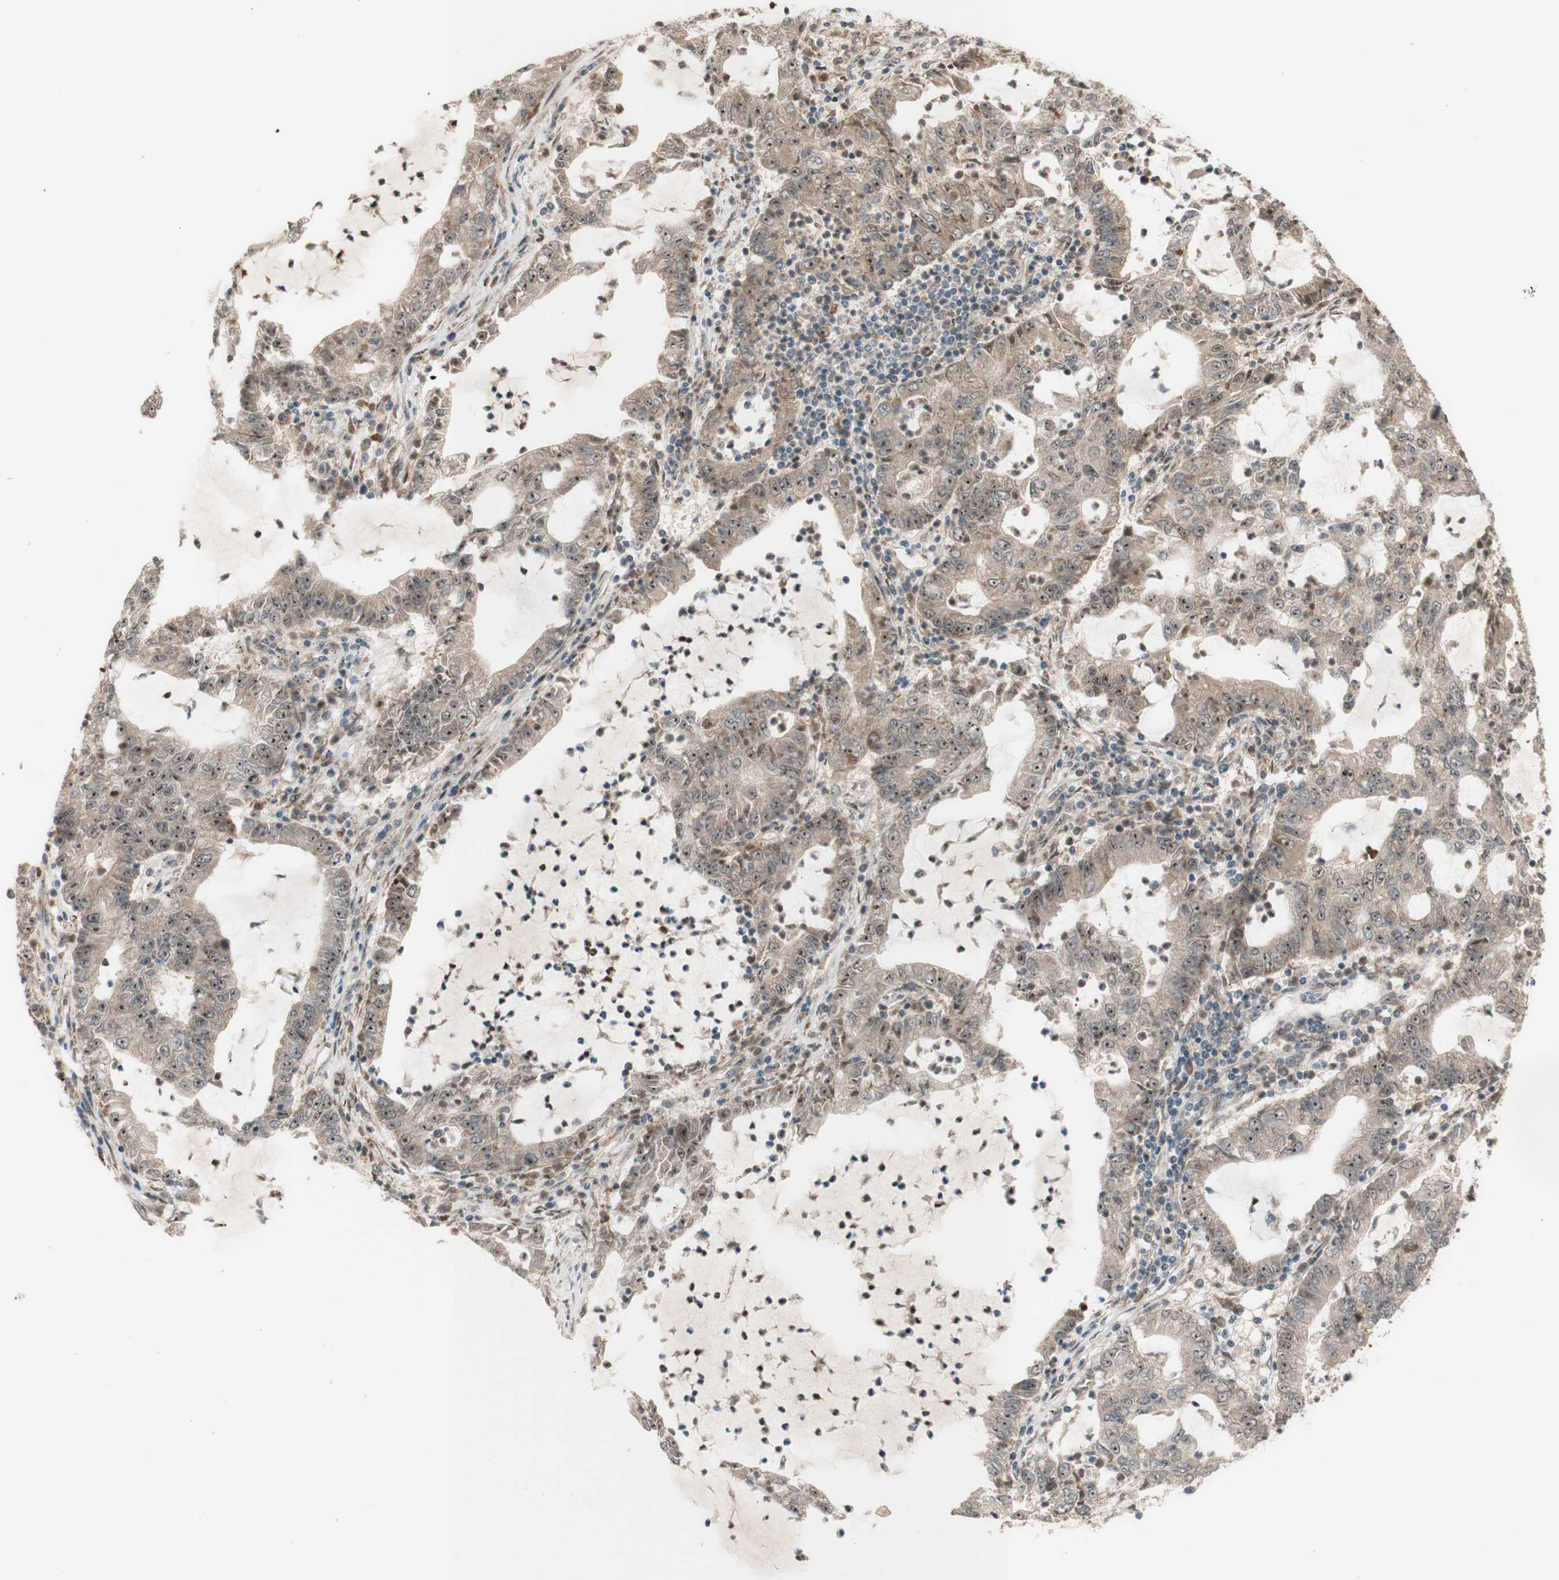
{"staining": {"intensity": "weak", "quantity": "25%-75%", "location": "nuclear"}, "tissue": "lung cancer", "cell_type": "Tumor cells", "image_type": "cancer", "snomed": [{"axis": "morphology", "description": "Adenocarcinoma, NOS"}, {"axis": "topography", "description": "Lung"}], "caption": "The photomicrograph reveals staining of lung cancer, revealing weak nuclear protein positivity (brown color) within tumor cells.", "gene": "CCNC", "patient": {"sex": "female", "age": 51}}